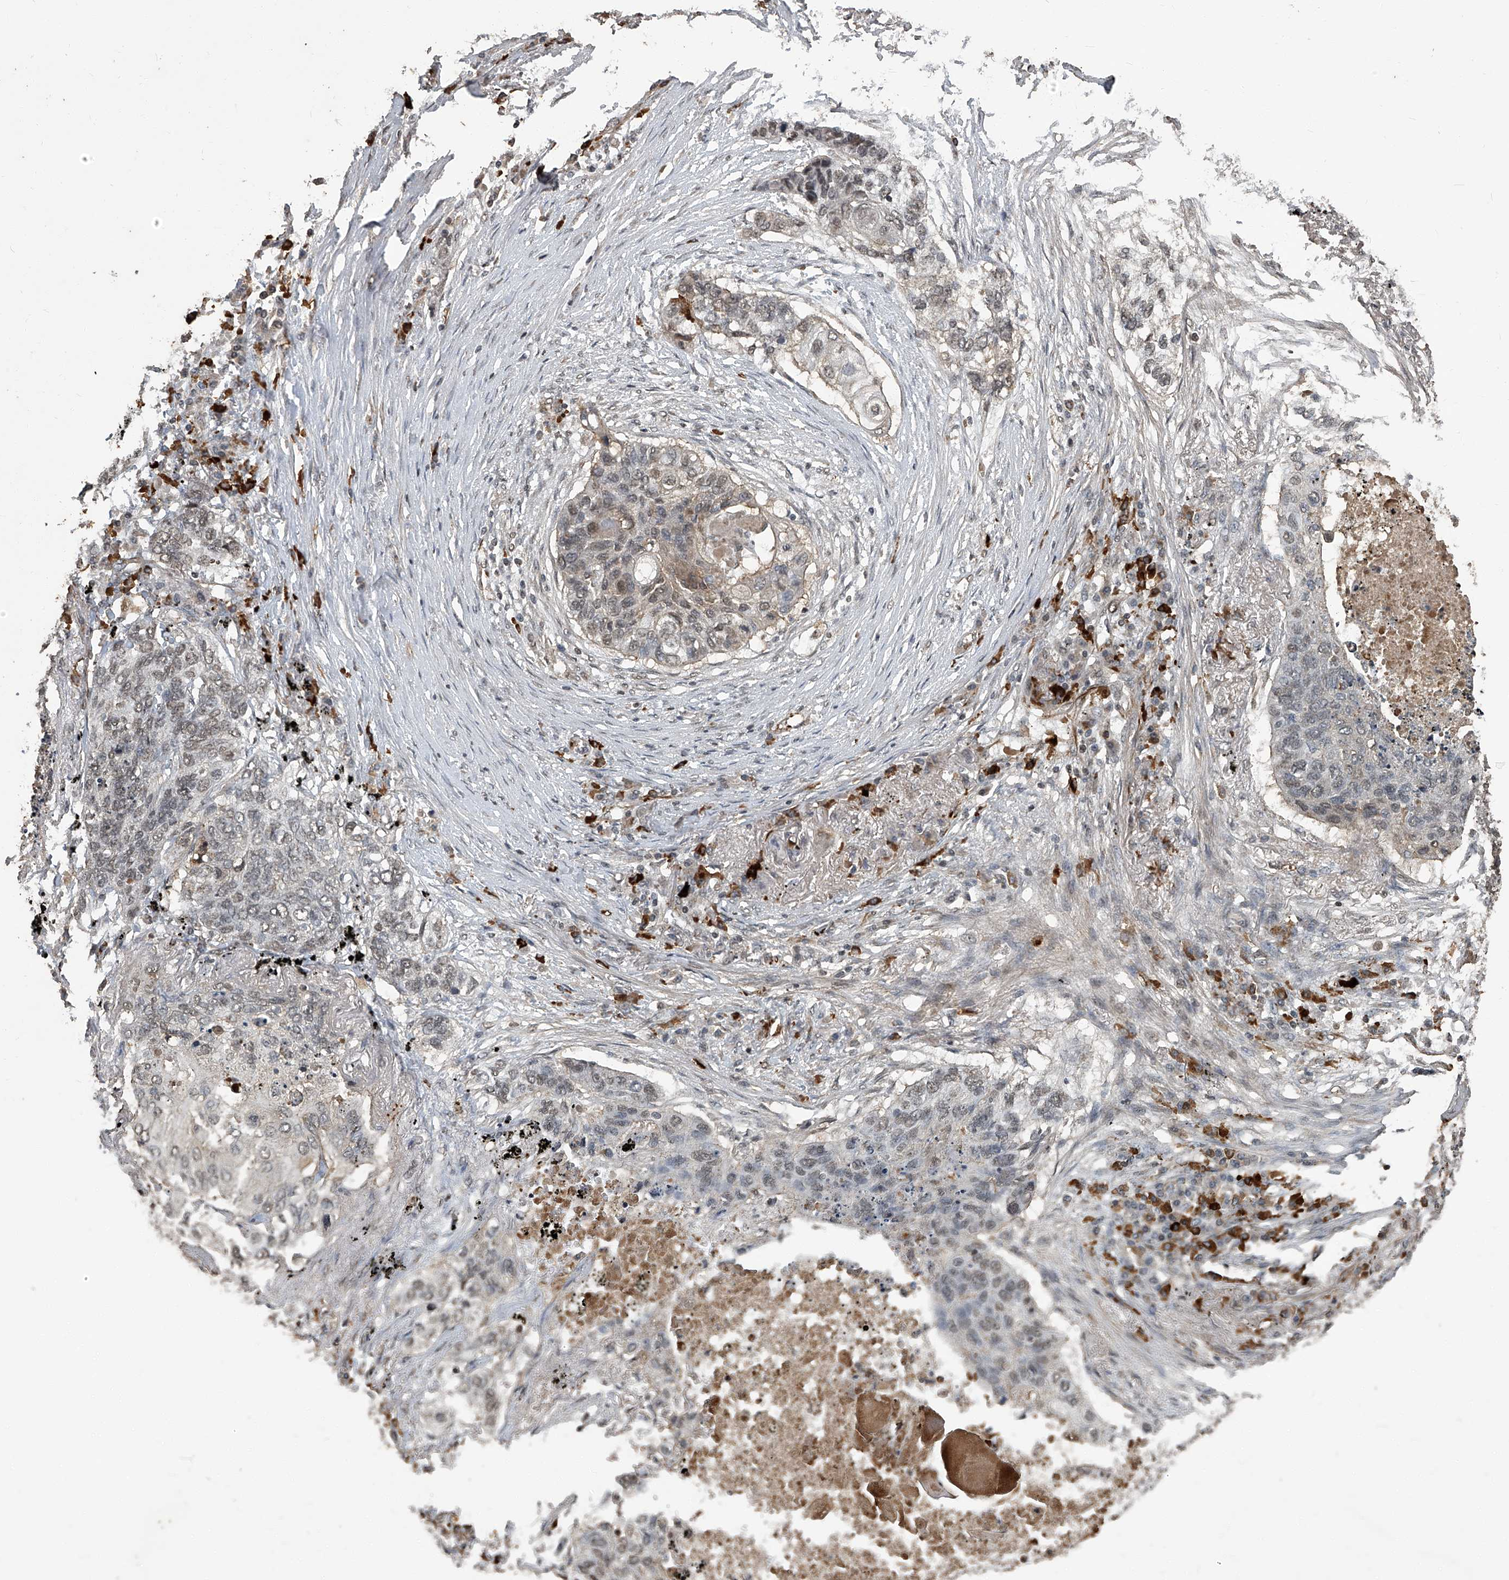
{"staining": {"intensity": "negative", "quantity": "none", "location": "none"}, "tissue": "lung cancer", "cell_type": "Tumor cells", "image_type": "cancer", "snomed": [{"axis": "morphology", "description": "Squamous cell carcinoma, NOS"}, {"axis": "topography", "description": "Lung"}], "caption": "Histopathology image shows no protein staining in tumor cells of lung squamous cell carcinoma tissue.", "gene": "GPR132", "patient": {"sex": "female", "age": 63}}